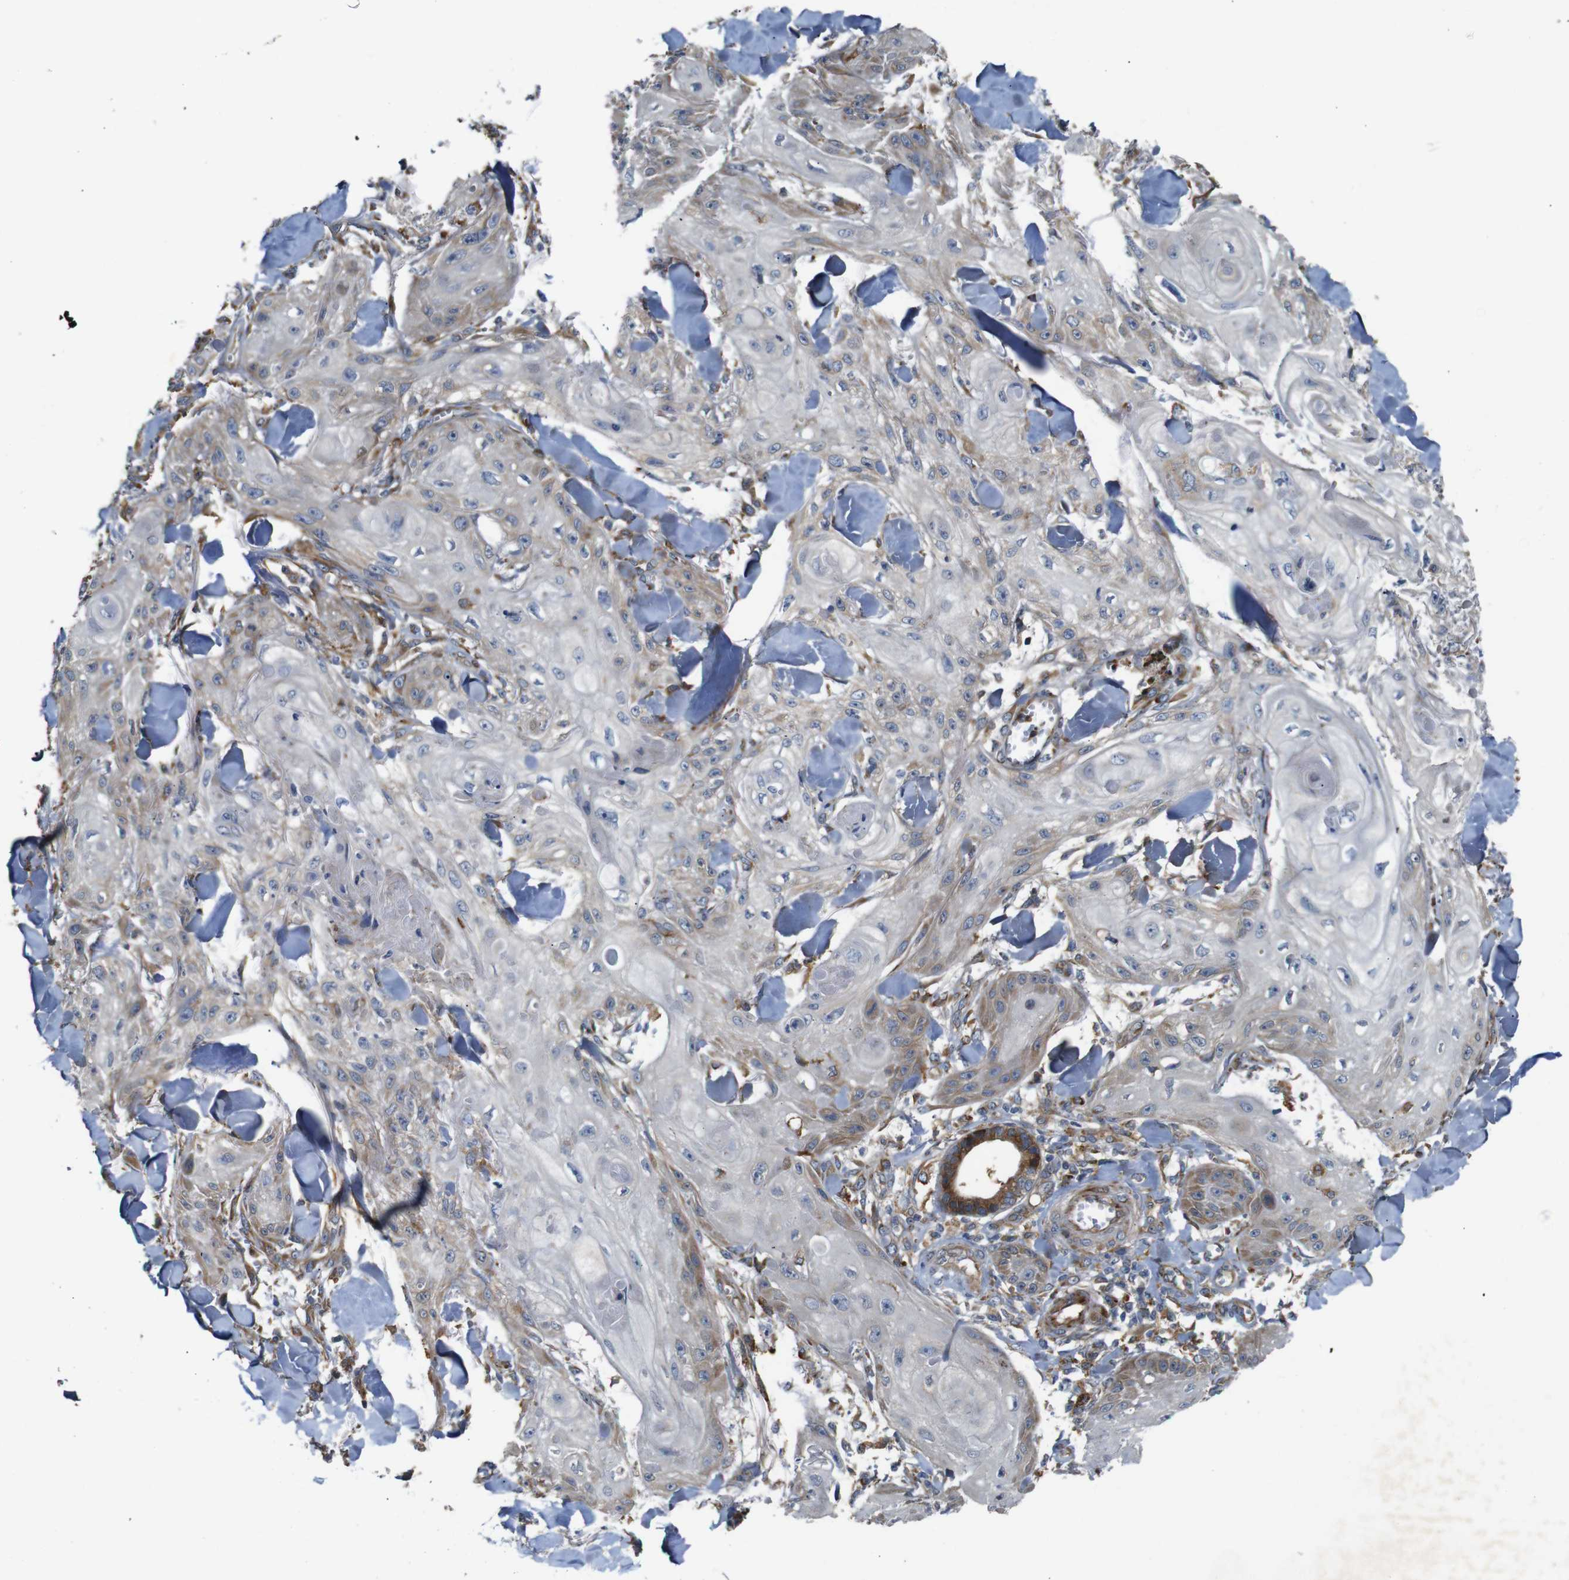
{"staining": {"intensity": "moderate", "quantity": "<25%", "location": "cytoplasmic/membranous"}, "tissue": "skin cancer", "cell_type": "Tumor cells", "image_type": "cancer", "snomed": [{"axis": "morphology", "description": "Squamous cell carcinoma, NOS"}, {"axis": "topography", "description": "Skin"}], "caption": "Protein staining displays moderate cytoplasmic/membranous positivity in about <25% of tumor cells in squamous cell carcinoma (skin).", "gene": "UBE2G2", "patient": {"sex": "male", "age": 74}}